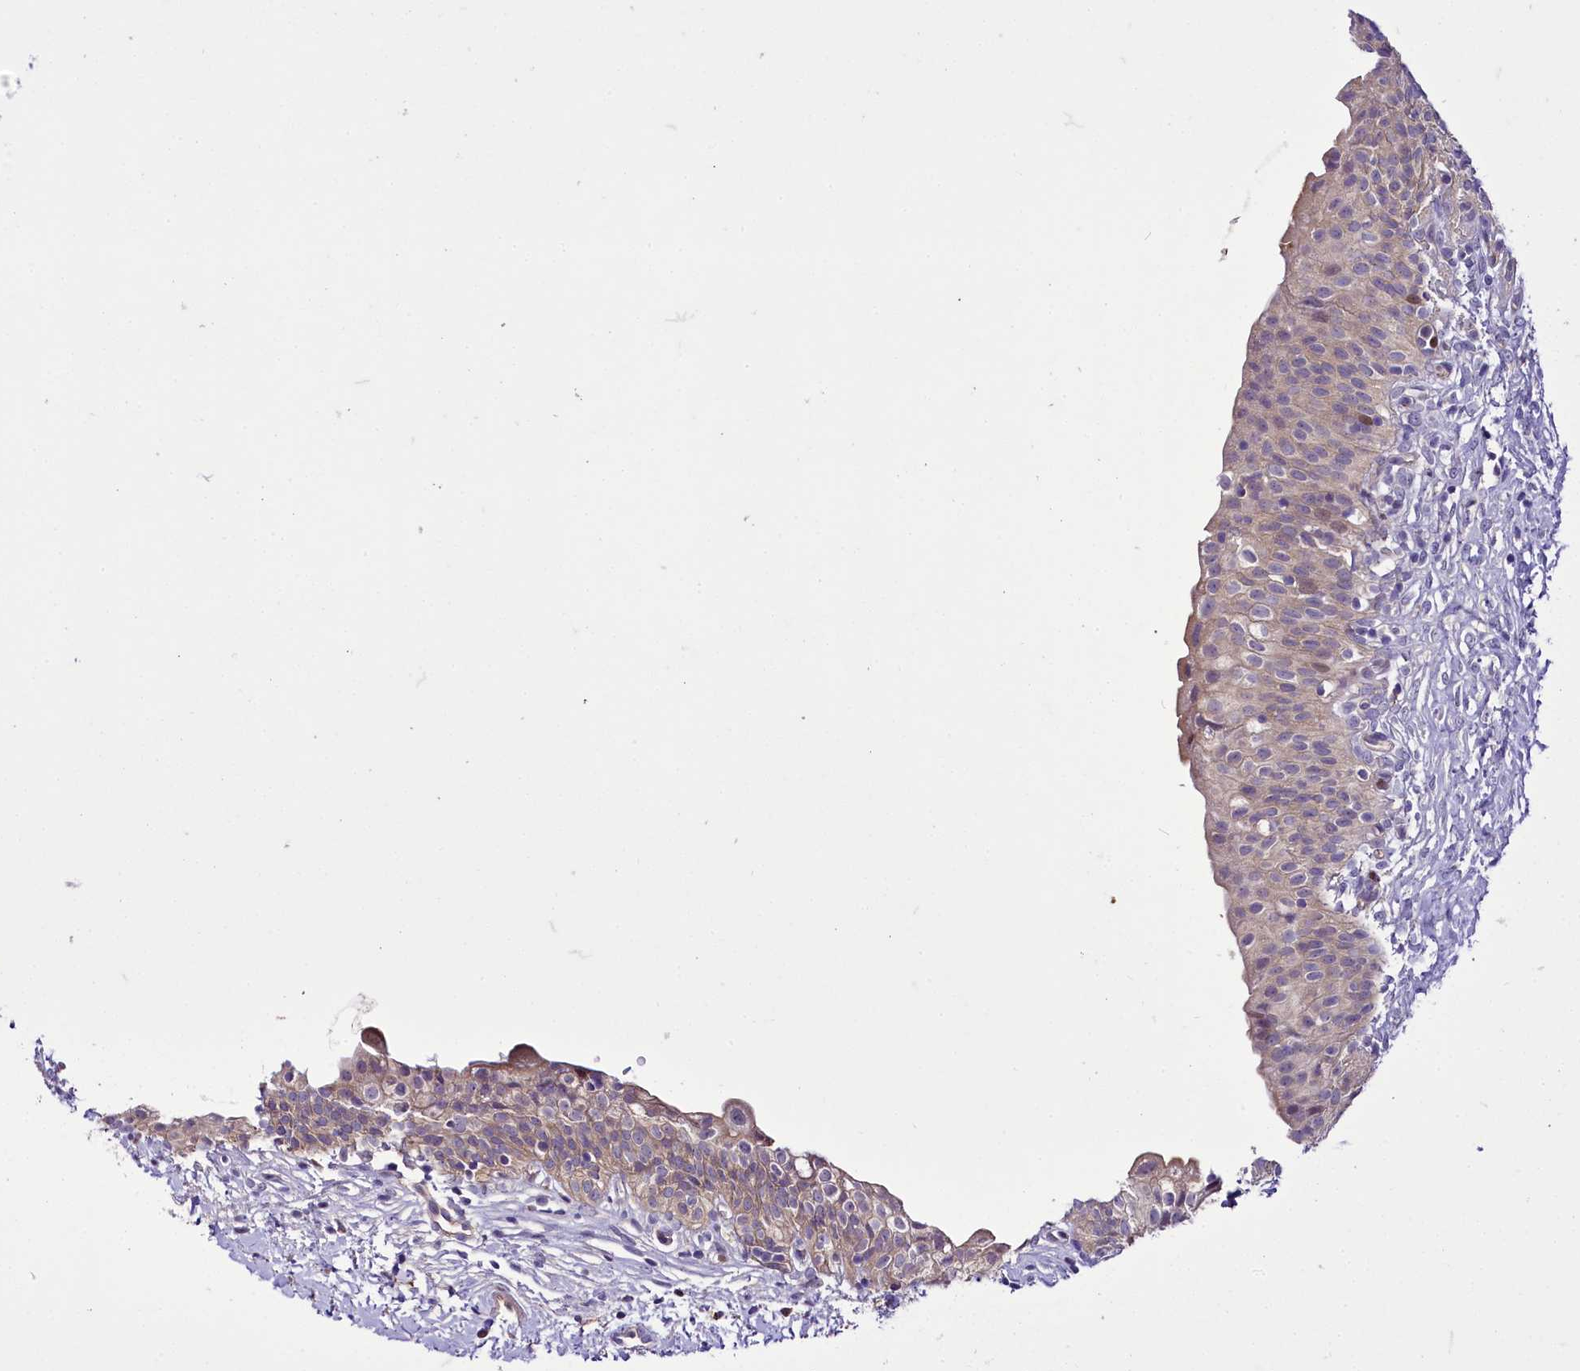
{"staining": {"intensity": "moderate", "quantity": "25%-75%", "location": "cytoplasmic/membranous"}, "tissue": "urinary bladder", "cell_type": "Urothelial cells", "image_type": "normal", "snomed": [{"axis": "morphology", "description": "Normal tissue, NOS"}, {"axis": "topography", "description": "Urinary bladder"}], "caption": "Urothelial cells exhibit medium levels of moderate cytoplasmic/membranous expression in about 25%-75% of cells in unremarkable human urinary bladder.", "gene": "ZC3H12C", "patient": {"sex": "male", "age": 55}}